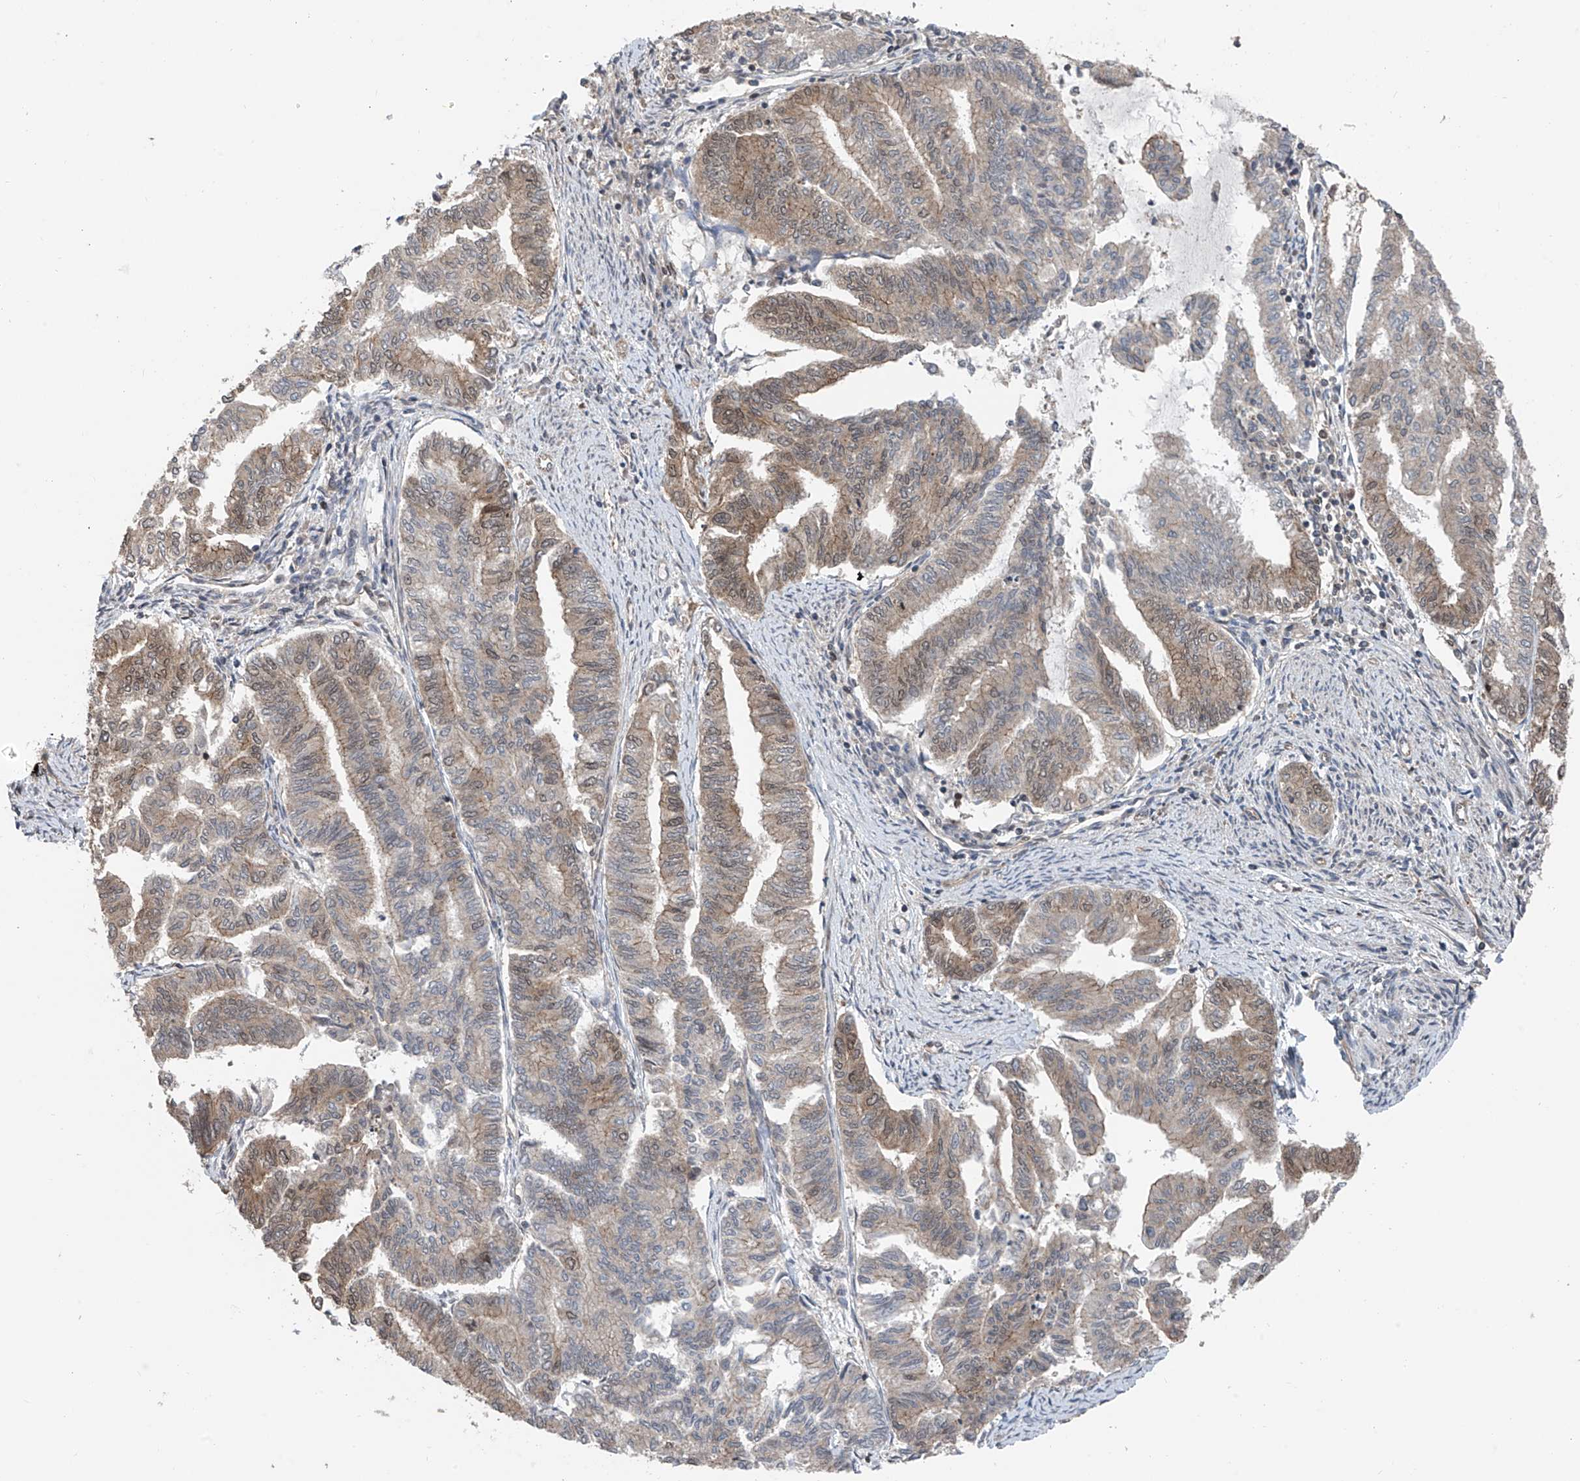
{"staining": {"intensity": "weak", "quantity": "25%-75%", "location": "cytoplasmic/membranous,nuclear"}, "tissue": "endometrial cancer", "cell_type": "Tumor cells", "image_type": "cancer", "snomed": [{"axis": "morphology", "description": "Adenocarcinoma, NOS"}, {"axis": "topography", "description": "Endometrium"}], "caption": "A high-resolution photomicrograph shows IHC staining of endometrial cancer, which reveals weak cytoplasmic/membranous and nuclear positivity in approximately 25%-75% of tumor cells.", "gene": "DNAJC9", "patient": {"sex": "female", "age": 79}}